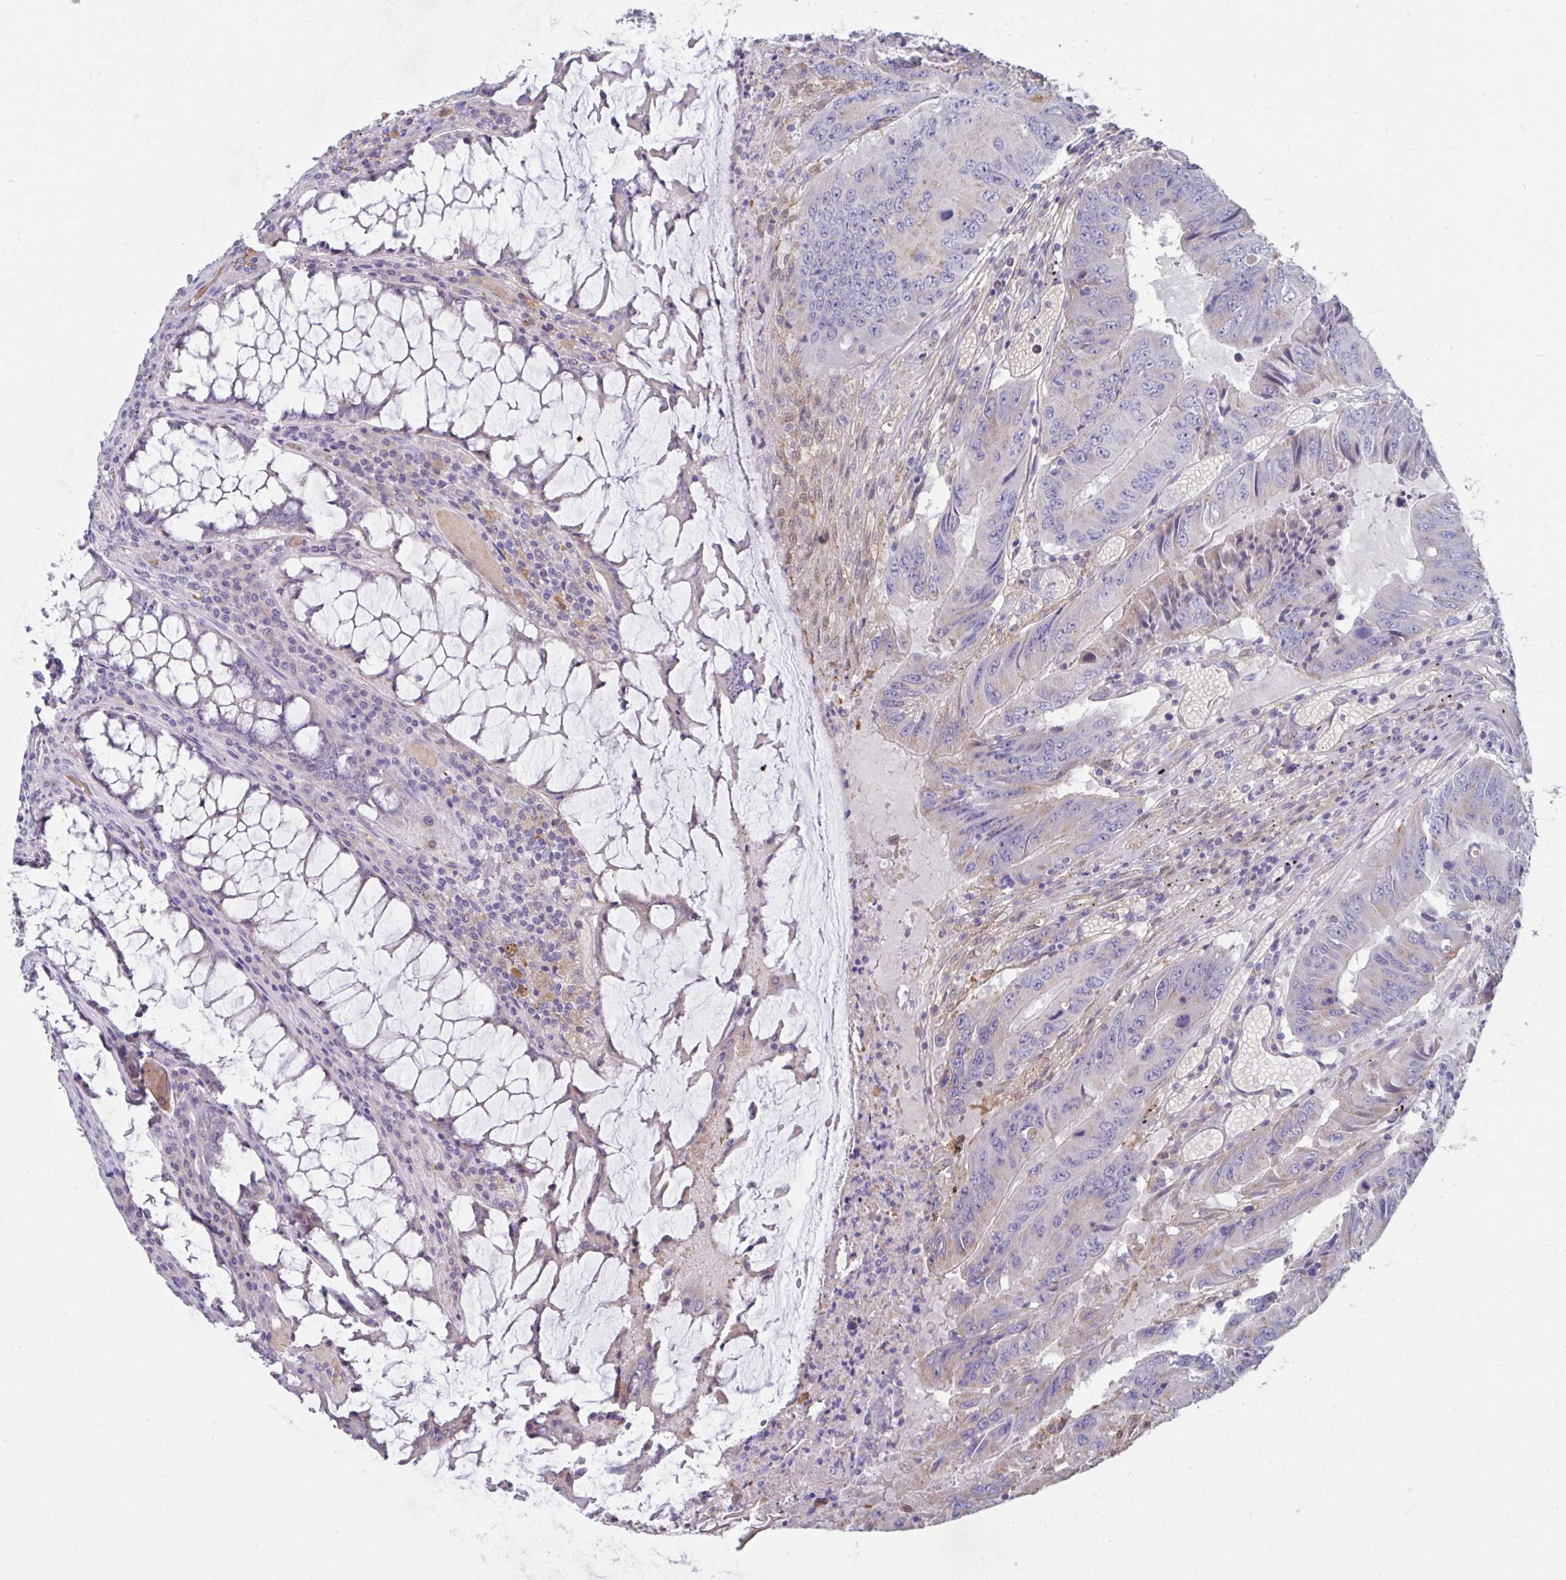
{"staining": {"intensity": "negative", "quantity": "none", "location": "none"}, "tissue": "colorectal cancer", "cell_type": "Tumor cells", "image_type": "cancer", "snomed": [{"axis": "morphology", "description": "Adenocarcinoma, NOS"}, {"axis": "topography", "description": "Colon"}], "caption": "This is a histopathology image of immunohistochemistry (IHC) staining of colorectal cancer, which shows no positivity in tumor cells. Brightfield microscopy of immunohistochemistry stained with DAB (3,3'-diaminobenzidine) (brown) and hematoxylin (blue), captured at high magnification.", "gene": "TFAP2C", "patient": {"sex": "male", "age": 53}}